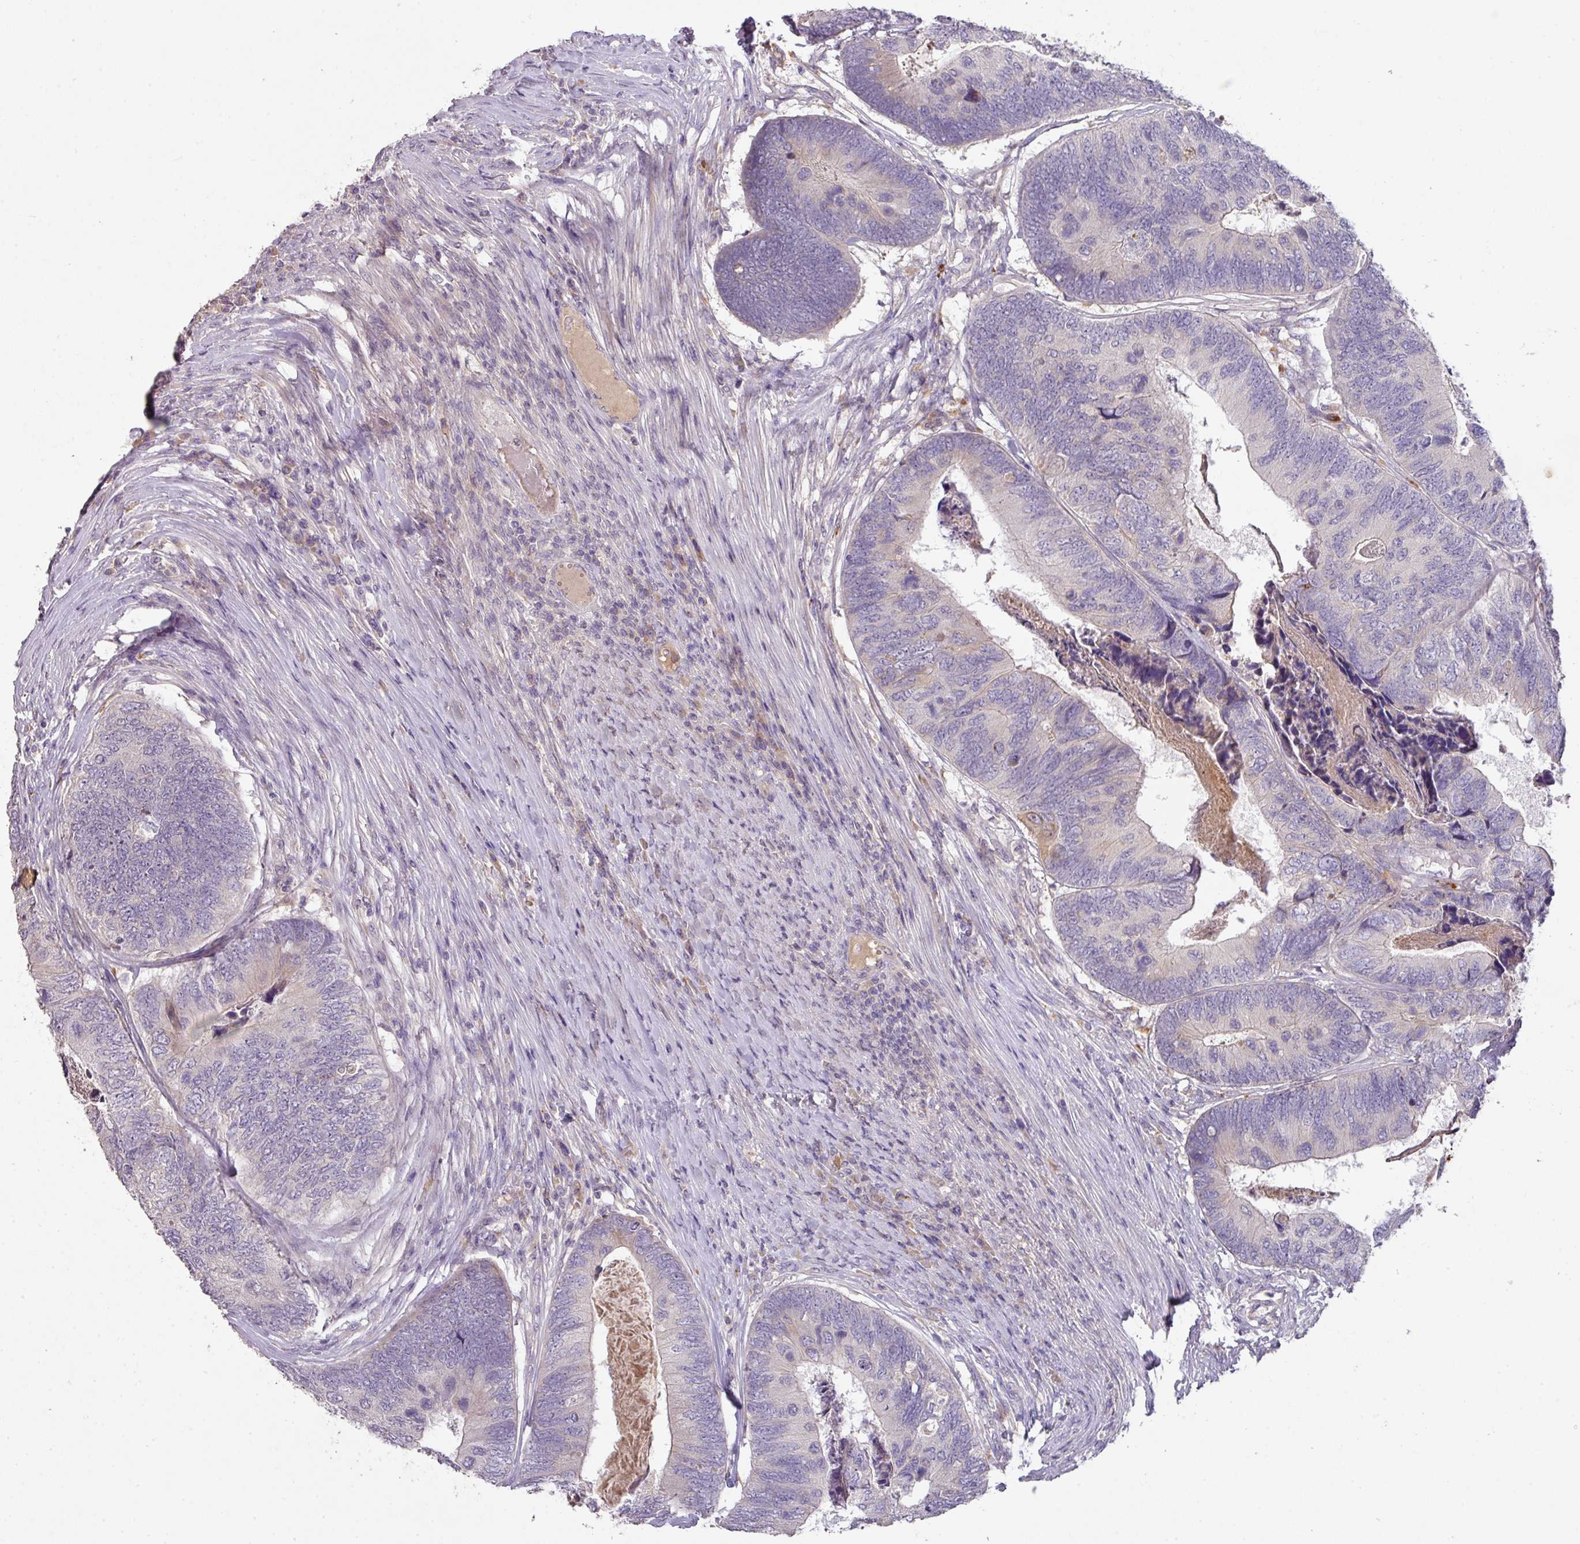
{"staining": {"intensity": "negative", "quantity": "none", "location": "none"}, "tissue": "colorectal cancer", "cell_type": "Tumor cells", "image_type": "cancer", "snomed": [{"axis": "morphology", "description": "Adenocarcinoma, NOS"}, {"axis": "topography", "description": "Colon"}], "caption": "Colorectal cancer was stained to show a protein in brown. There is no significant staining in tumor cells.", "gene": "ZNF266", "patient": {"sex": "female", "age": 67}}